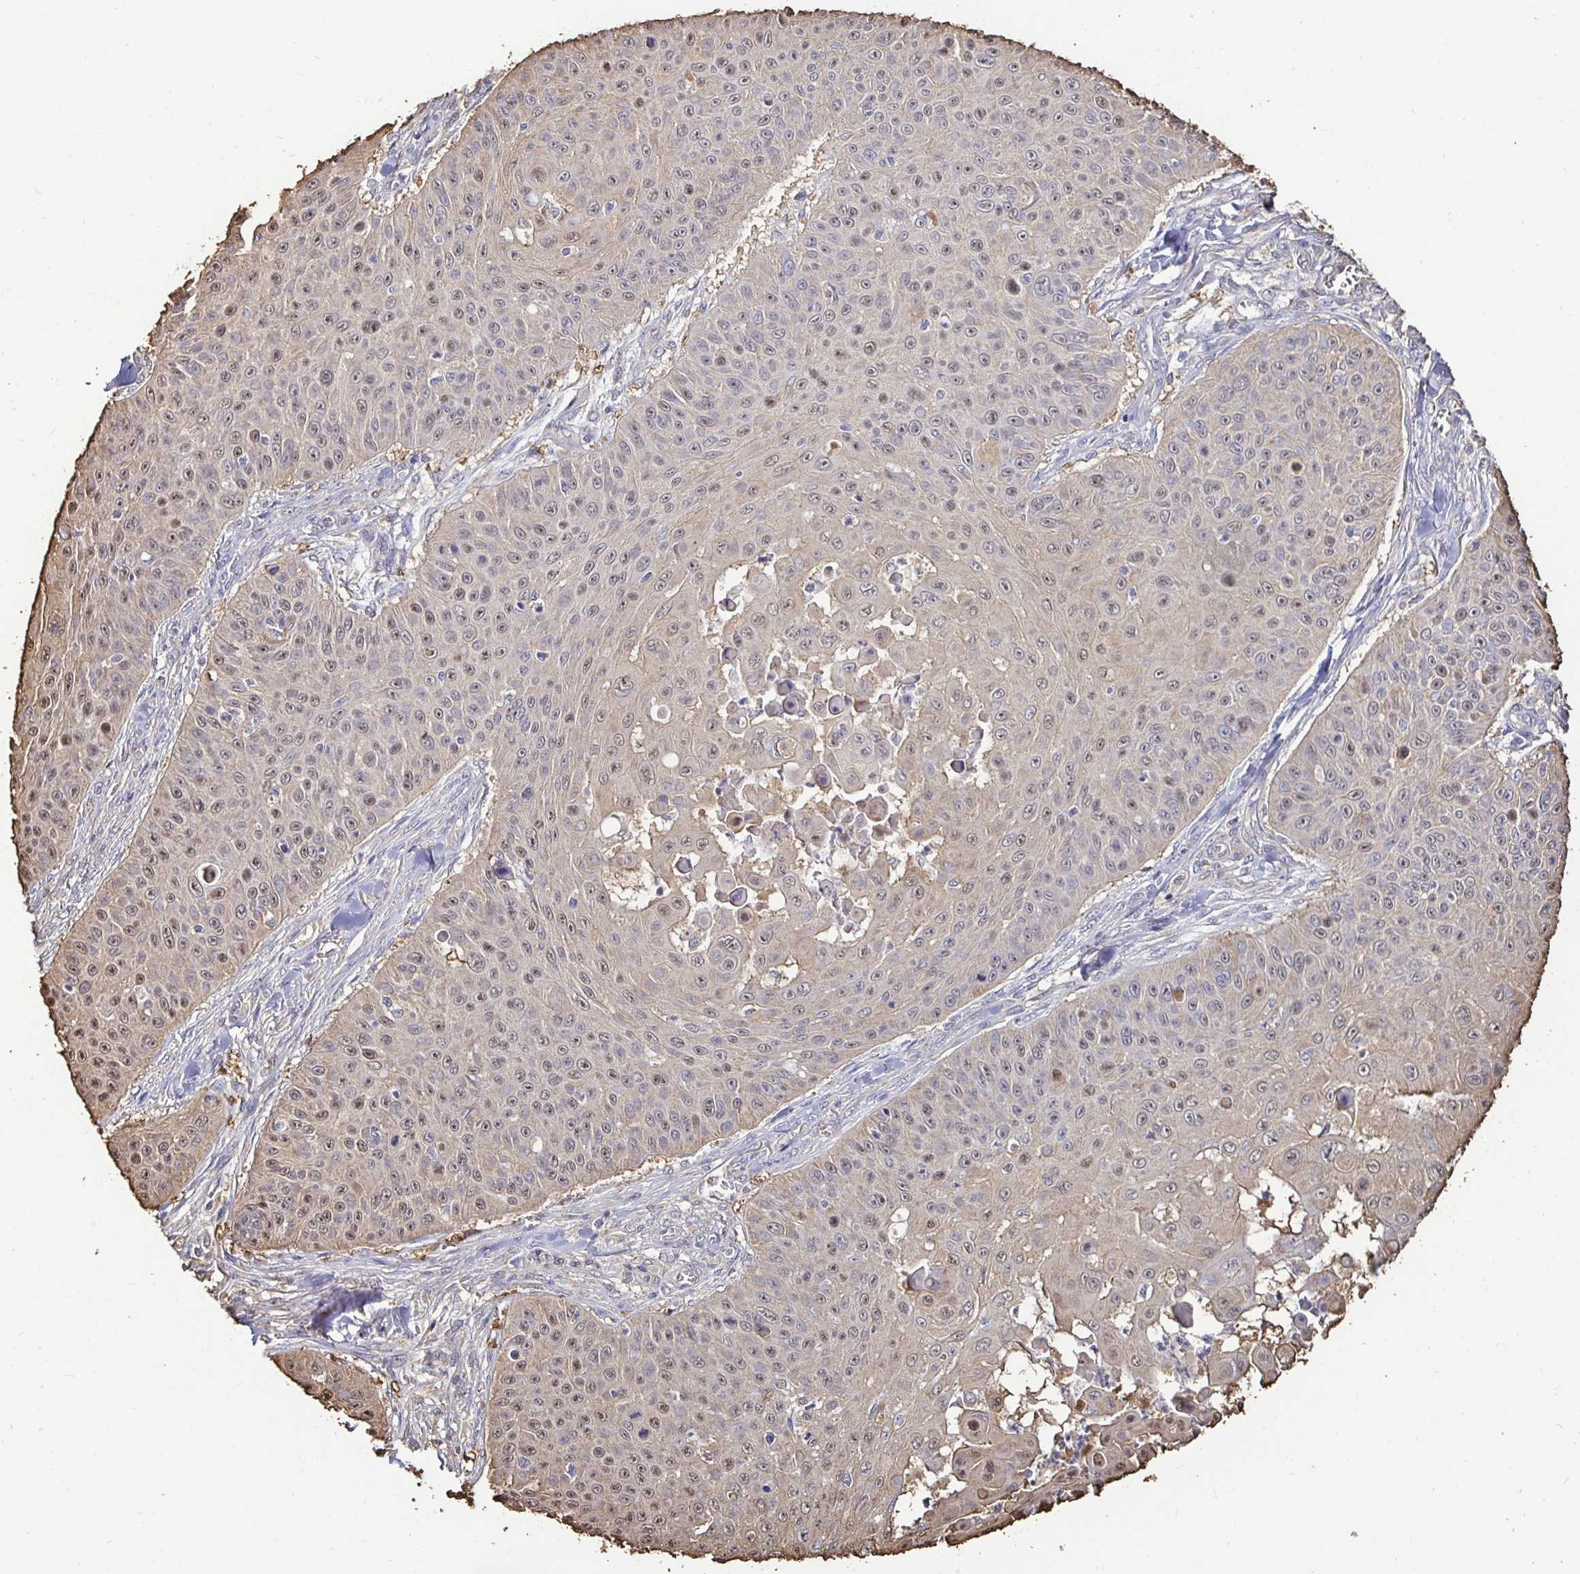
{"staining": {"intensity": "weak", "quantity": "25%-75%", "location": "nuclear"}, "tissue": "skin cancer", "cell_type": "Tumor cells", "image_type": "cancer", "snomed": [{"axis": "morphology", "description": "Squamous cell carcinoma, NOS"}, {"axis": "topography", "description": "Skin"}], "caption": "IHC (DAB (3,3'-diaminobenzidine)) staining of human squamous cell carcinoma (skin) demonstrates weak nuclear protein staining in about 25%-75% of tumor cells.", "gene": "MAPK8IP3", "patient": {"sex": "male", "age": 82}}